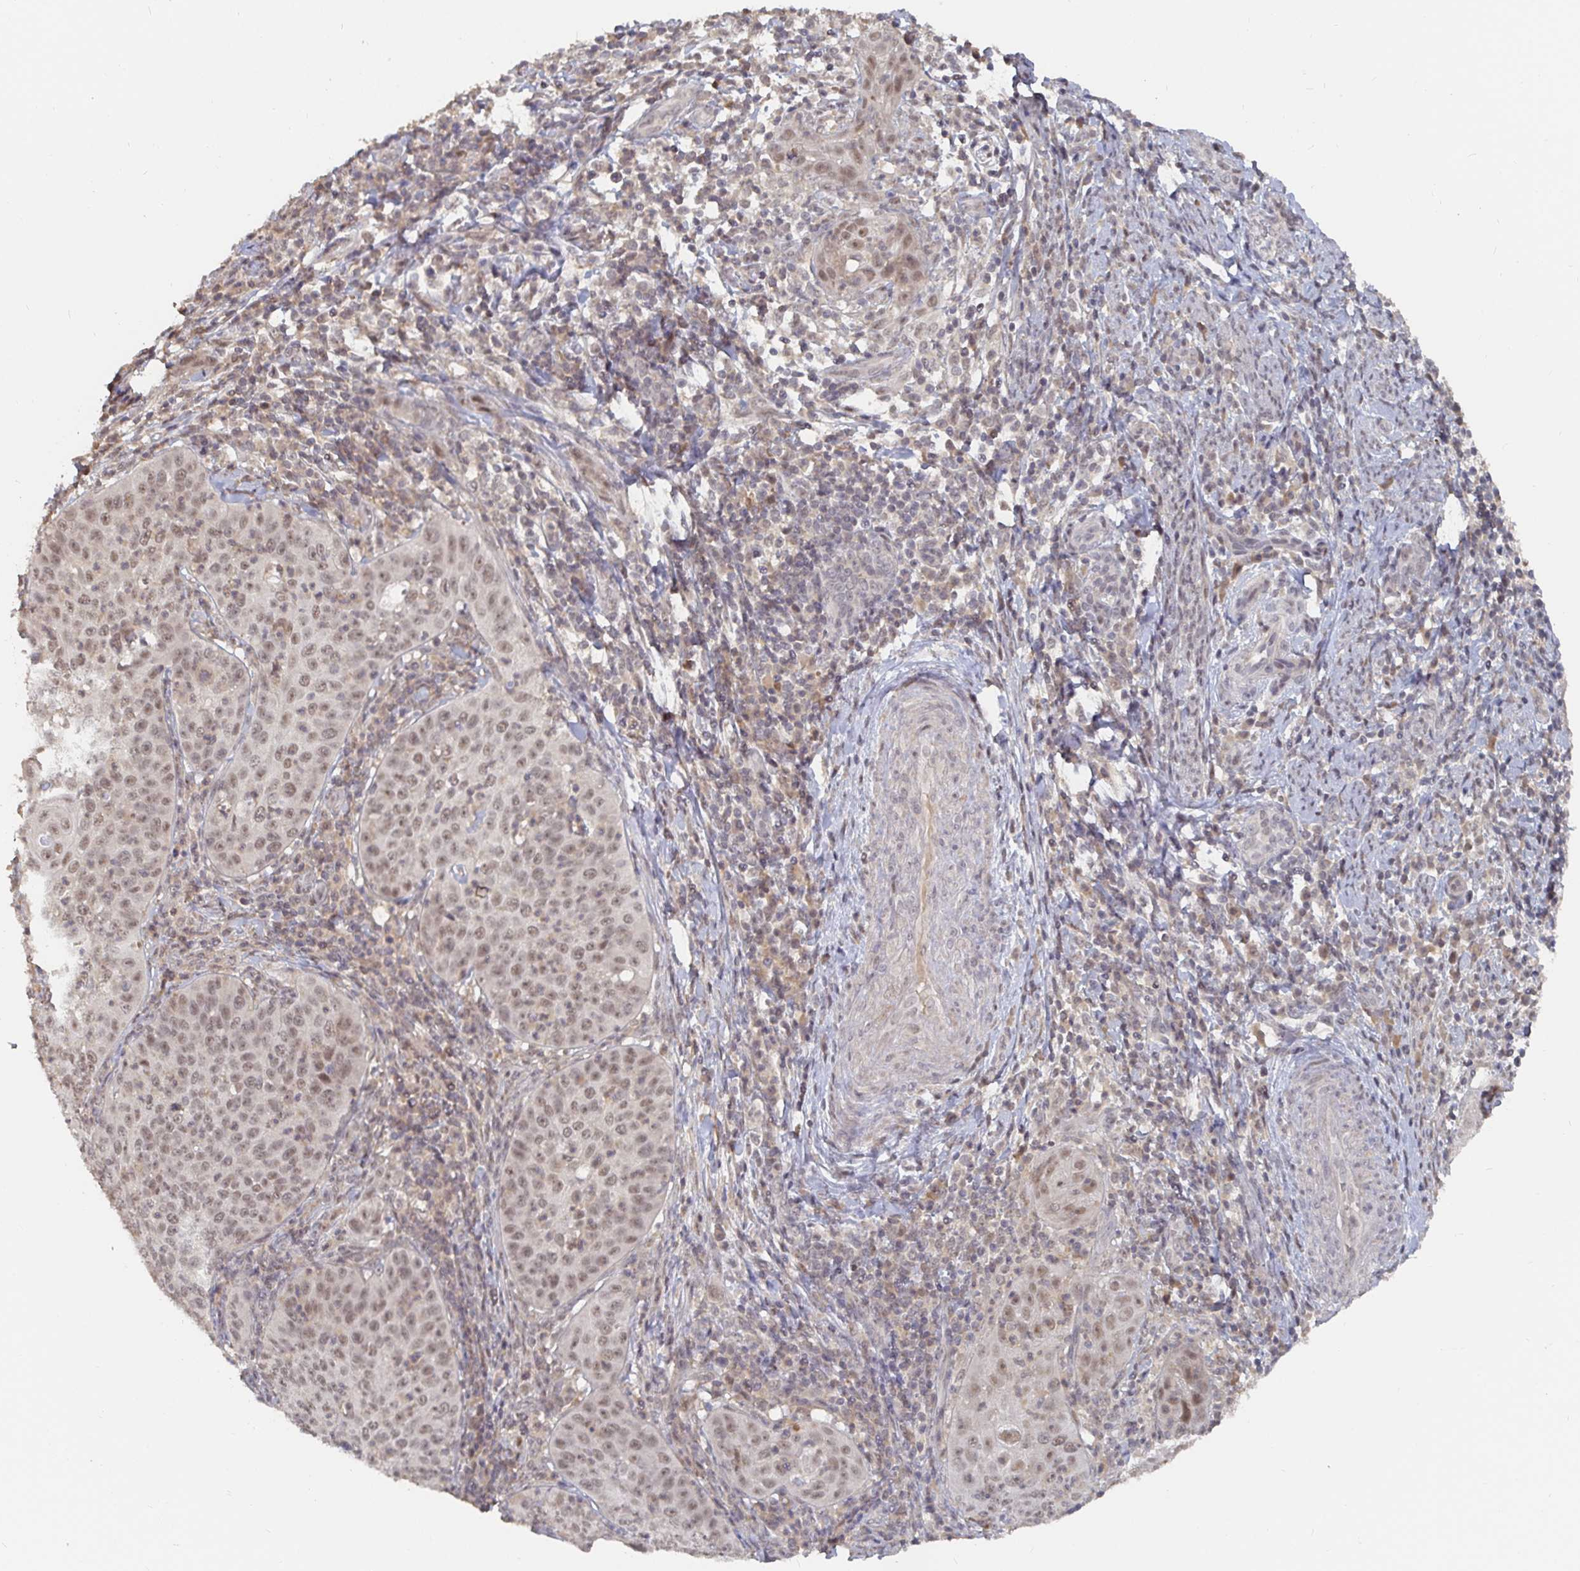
{"staining": {"intensity": "weak", "quantity": ">75%", "location": "nuclear"}, "tissue": "cervical cancer", "cell_type": "Tumor cells", "image_type": "cancer", "snomed": [{"axis": "morphology", "description": "Squamous cell carcinoma, NOS"}, {"axis": "topography", "description": "Cervix"}], "caption": "Cervical cancer was stained to show a protein in brown. There is low levels of weak nuclear expression in about >75% of tumor cells. Nuclei are stained in blue.", "gene": "LRP5", "patient": {"sex": "female", "age": 30}}